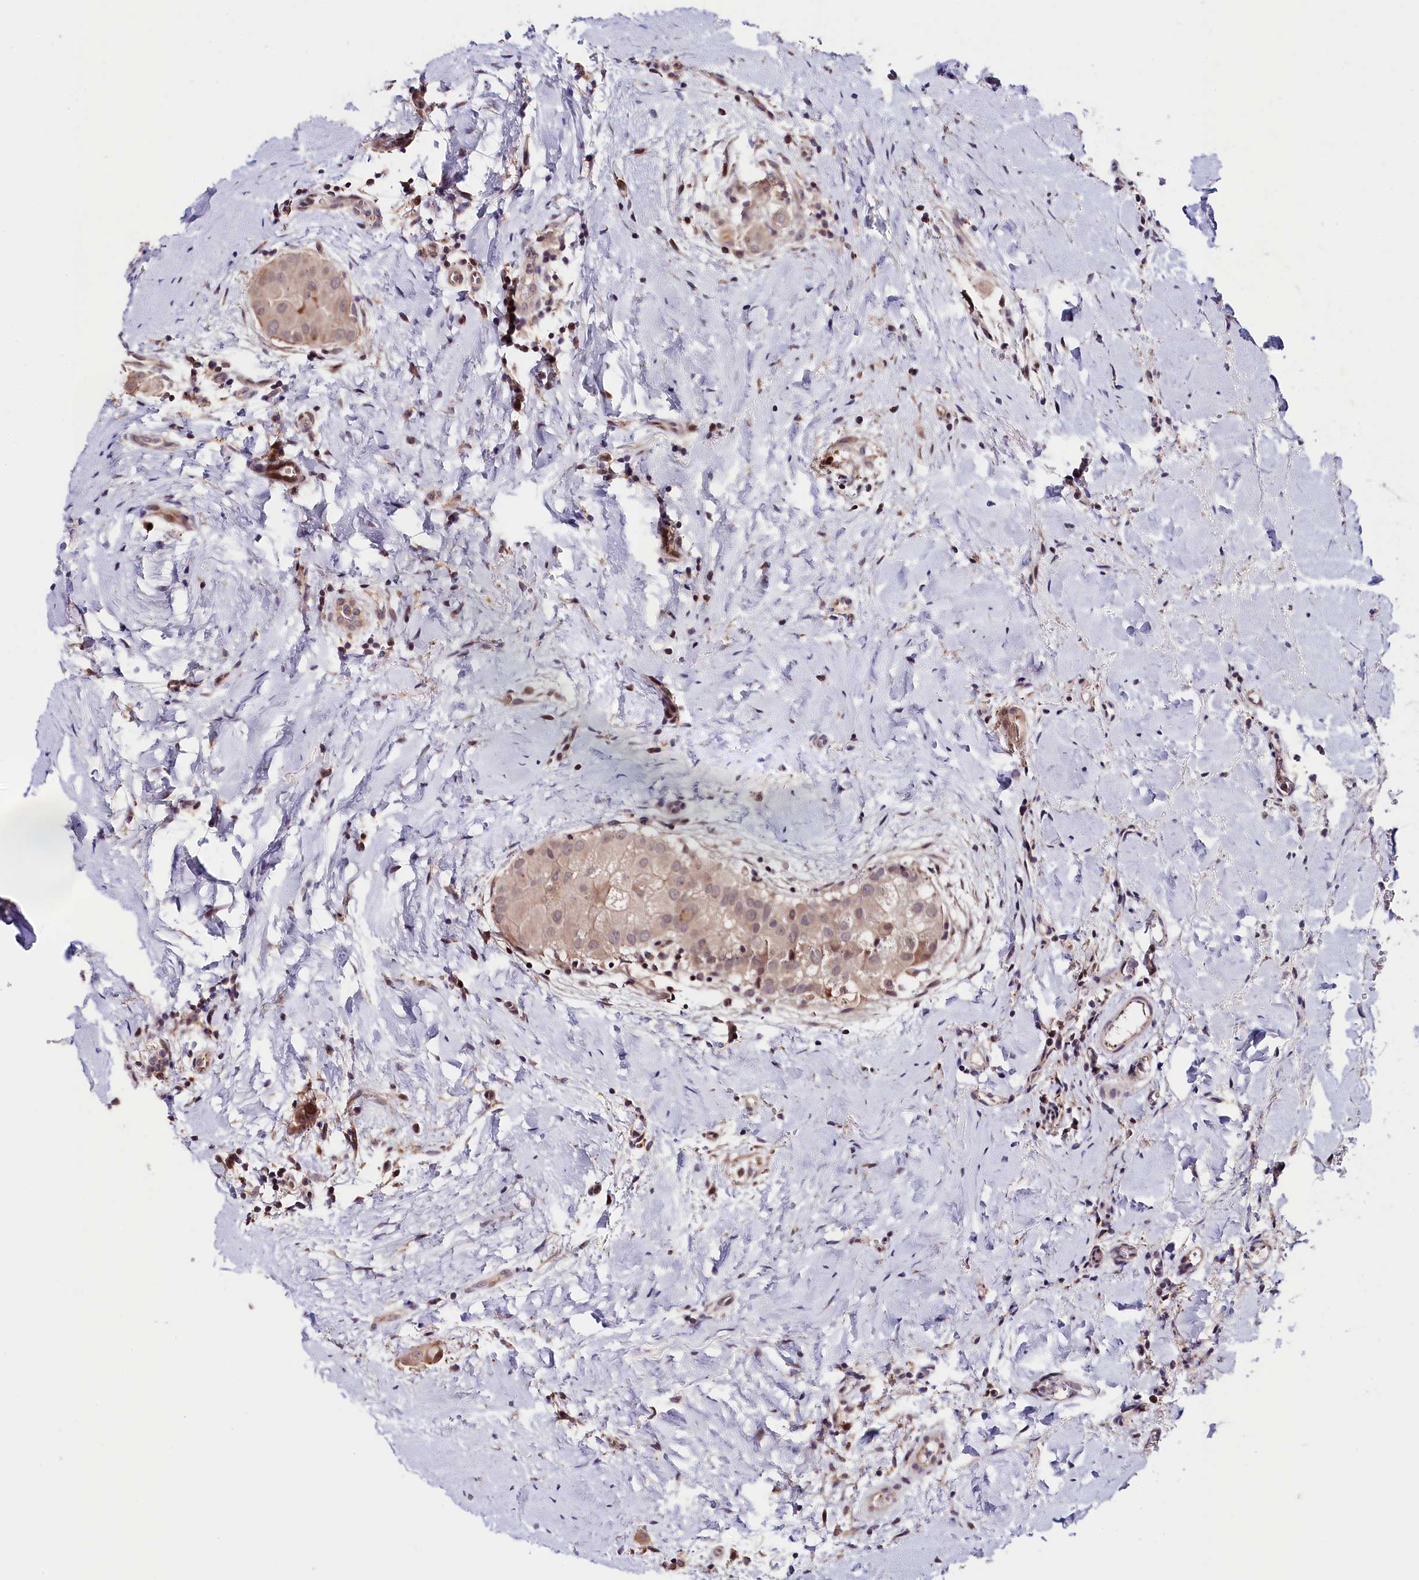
{"staining": {"intensity": "weak", "quantity": "25%-75%", "location": "nuclear"}, "tissue": "thyroid cancer", "cell_type": "Tumor cells", "image_type": "cancer", "snomed": [{"axis": "morphology", "description": "Papillary adenocarcinoma, NOS"}, {"axis": "topography", "description": "Thyroid gland"}], "caption": "Immunohistochemistry (IHC) image of thyroid cancer (papillary adenocarcinoma) stained for a protein (brown), which reveals low levels of weak nuclear staining in about 25%-75% of tumor cells.", "gene": "CACNA1H", "patient": {"sex": "male", "age": 33}}